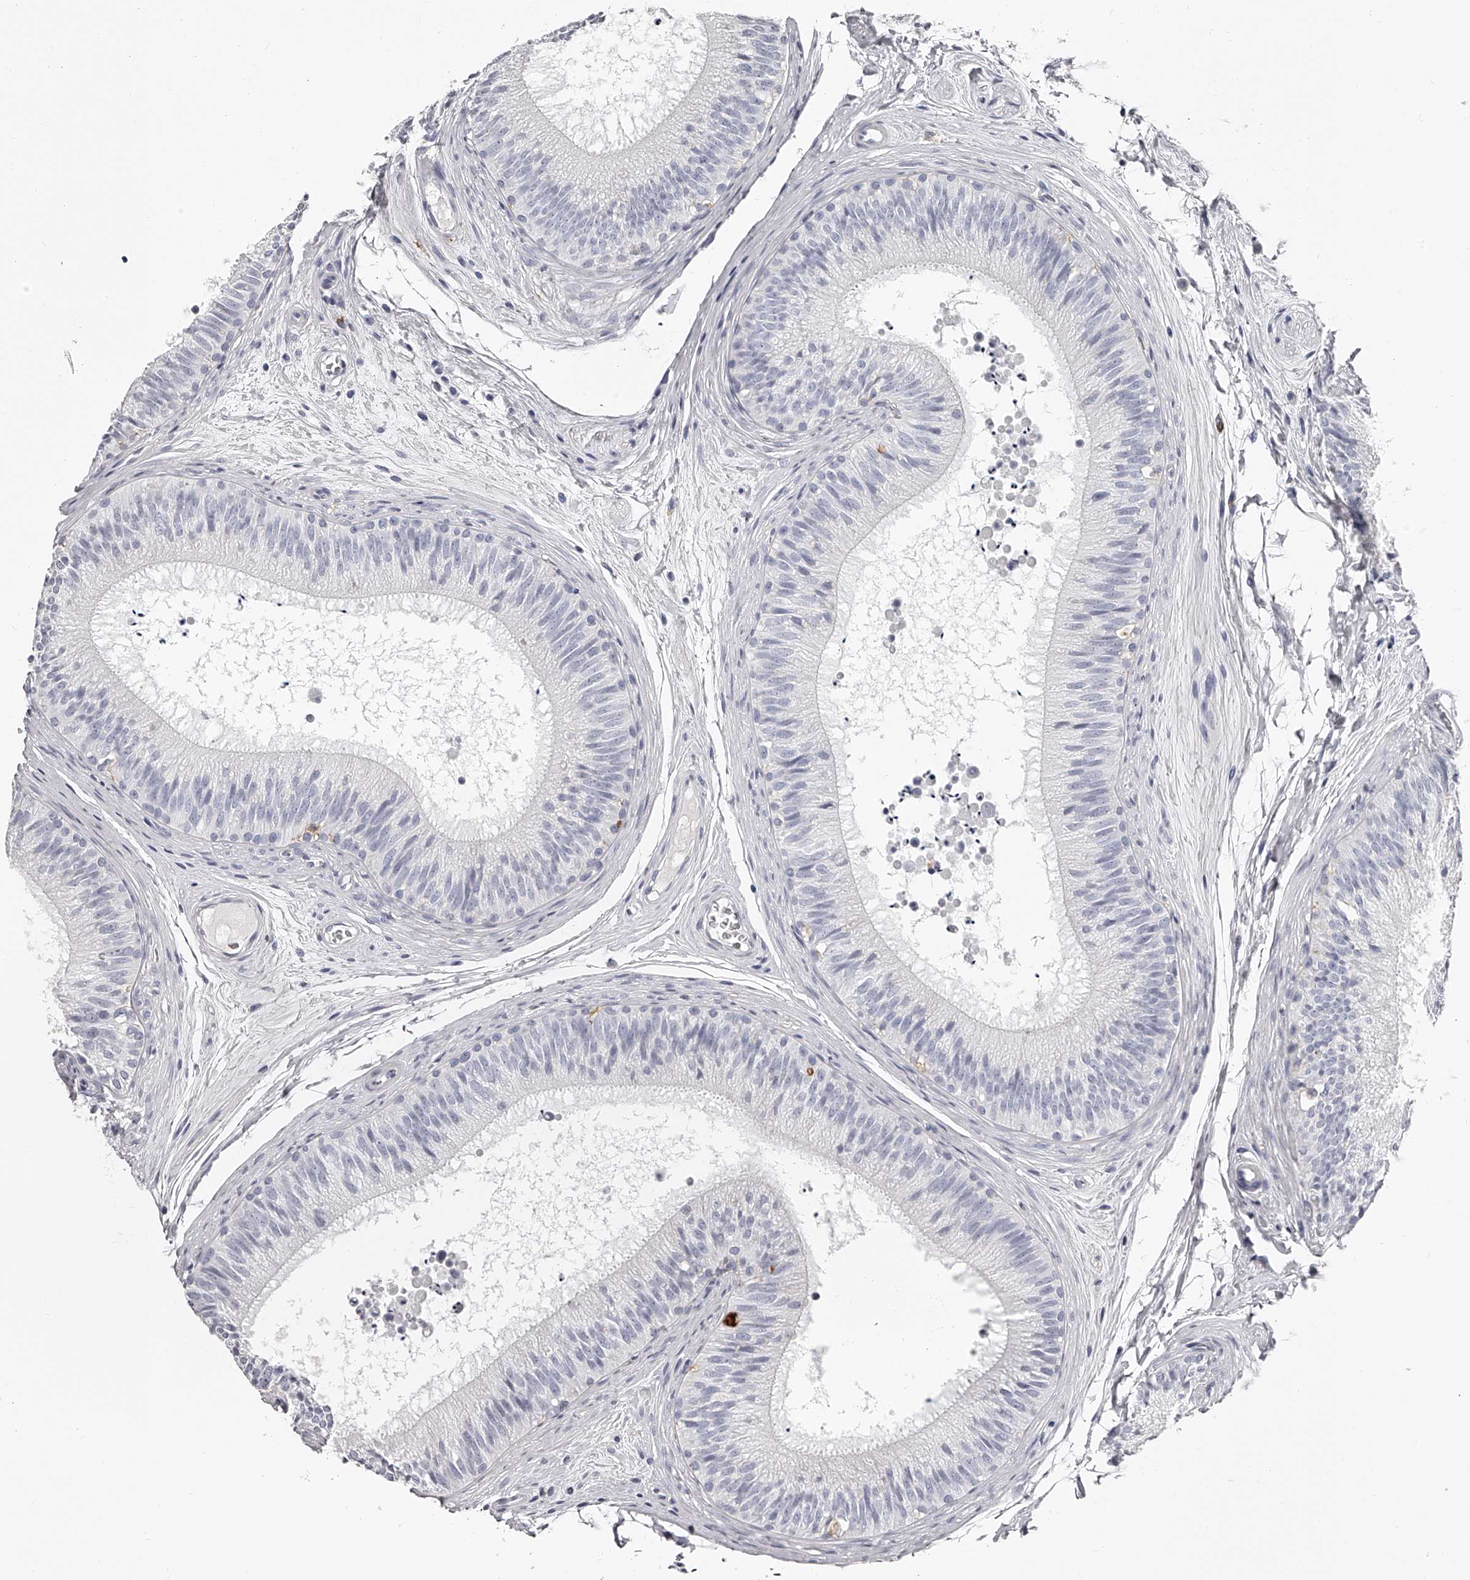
{"staining": {"intensity": "negative", "quantity": "none", "location": "none"}, "tissue": "epididymis", "cell_type": "Glandular cells", "image_type": "normal", "snomed": [{"axis": "morphology", "description": "Normal tissue, NOS"}, {"axis": "topography", "description": "Epididymis"}], "caption": "An immunohistochemistry image of benign epididymis is shown. There is no staining in glandular cells of epididymis.", "gene": "PACSIN1", "patient": {"sex": "male", "age": 29}}